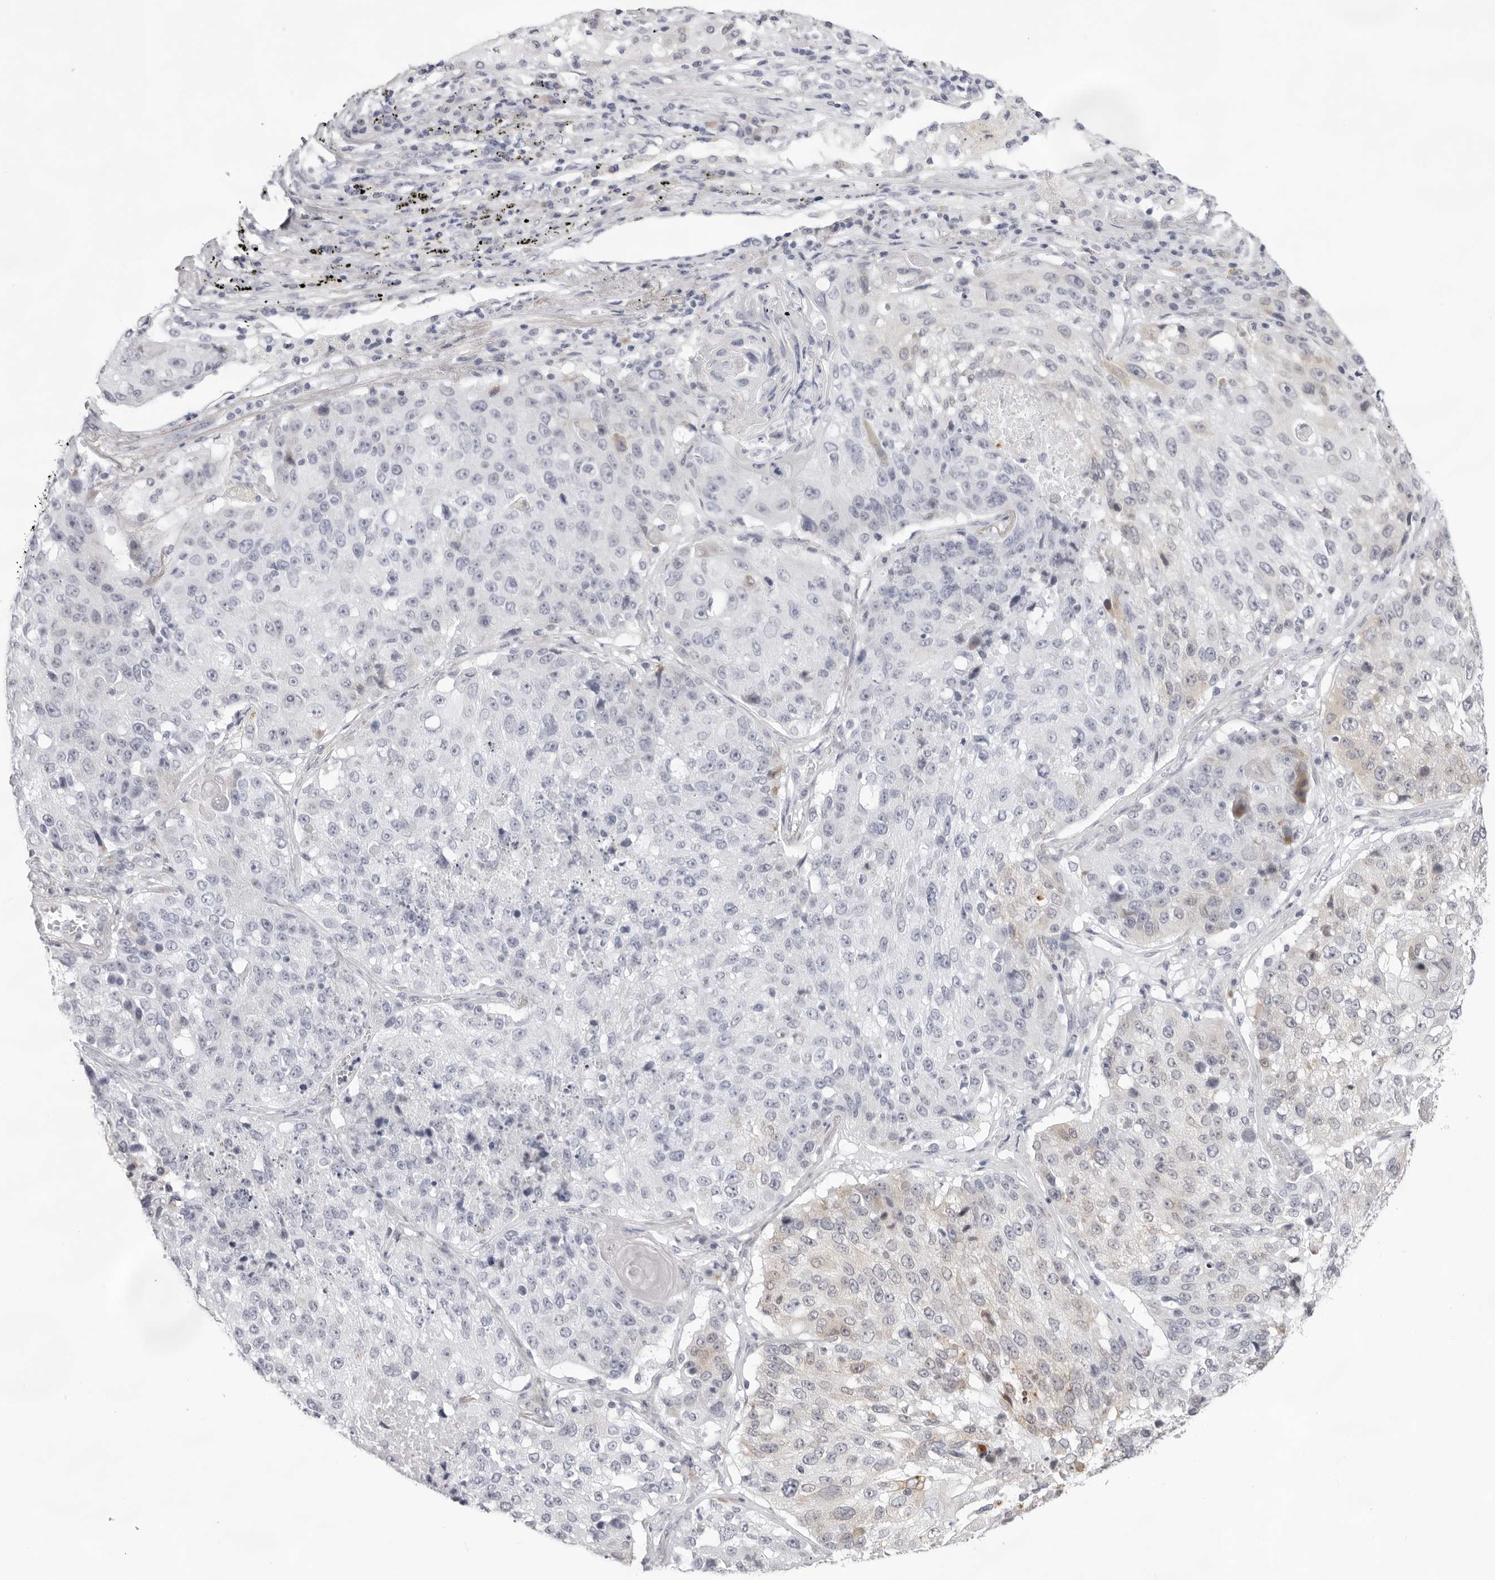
{"staining": {"intensity": "negative", "quantity": "none", "location": "none"}, "tissue": "lung cancer", "cell_type": "Tumor cells", "image_type": "cancer", "snomed": [{"axis": "morphology", "description": "Squamous cell carcinoma, NOS"}, {"axis": "topography", "description": "Lung"}], "caption": "IHC histopathology image of neoplastic tissue: human squamous cell carcinoma (lung) stained with DAB shows no significant protein expression in tumor cells.", "gene": "SMIM2", "patient": {"sex": "male", "age": 61}}